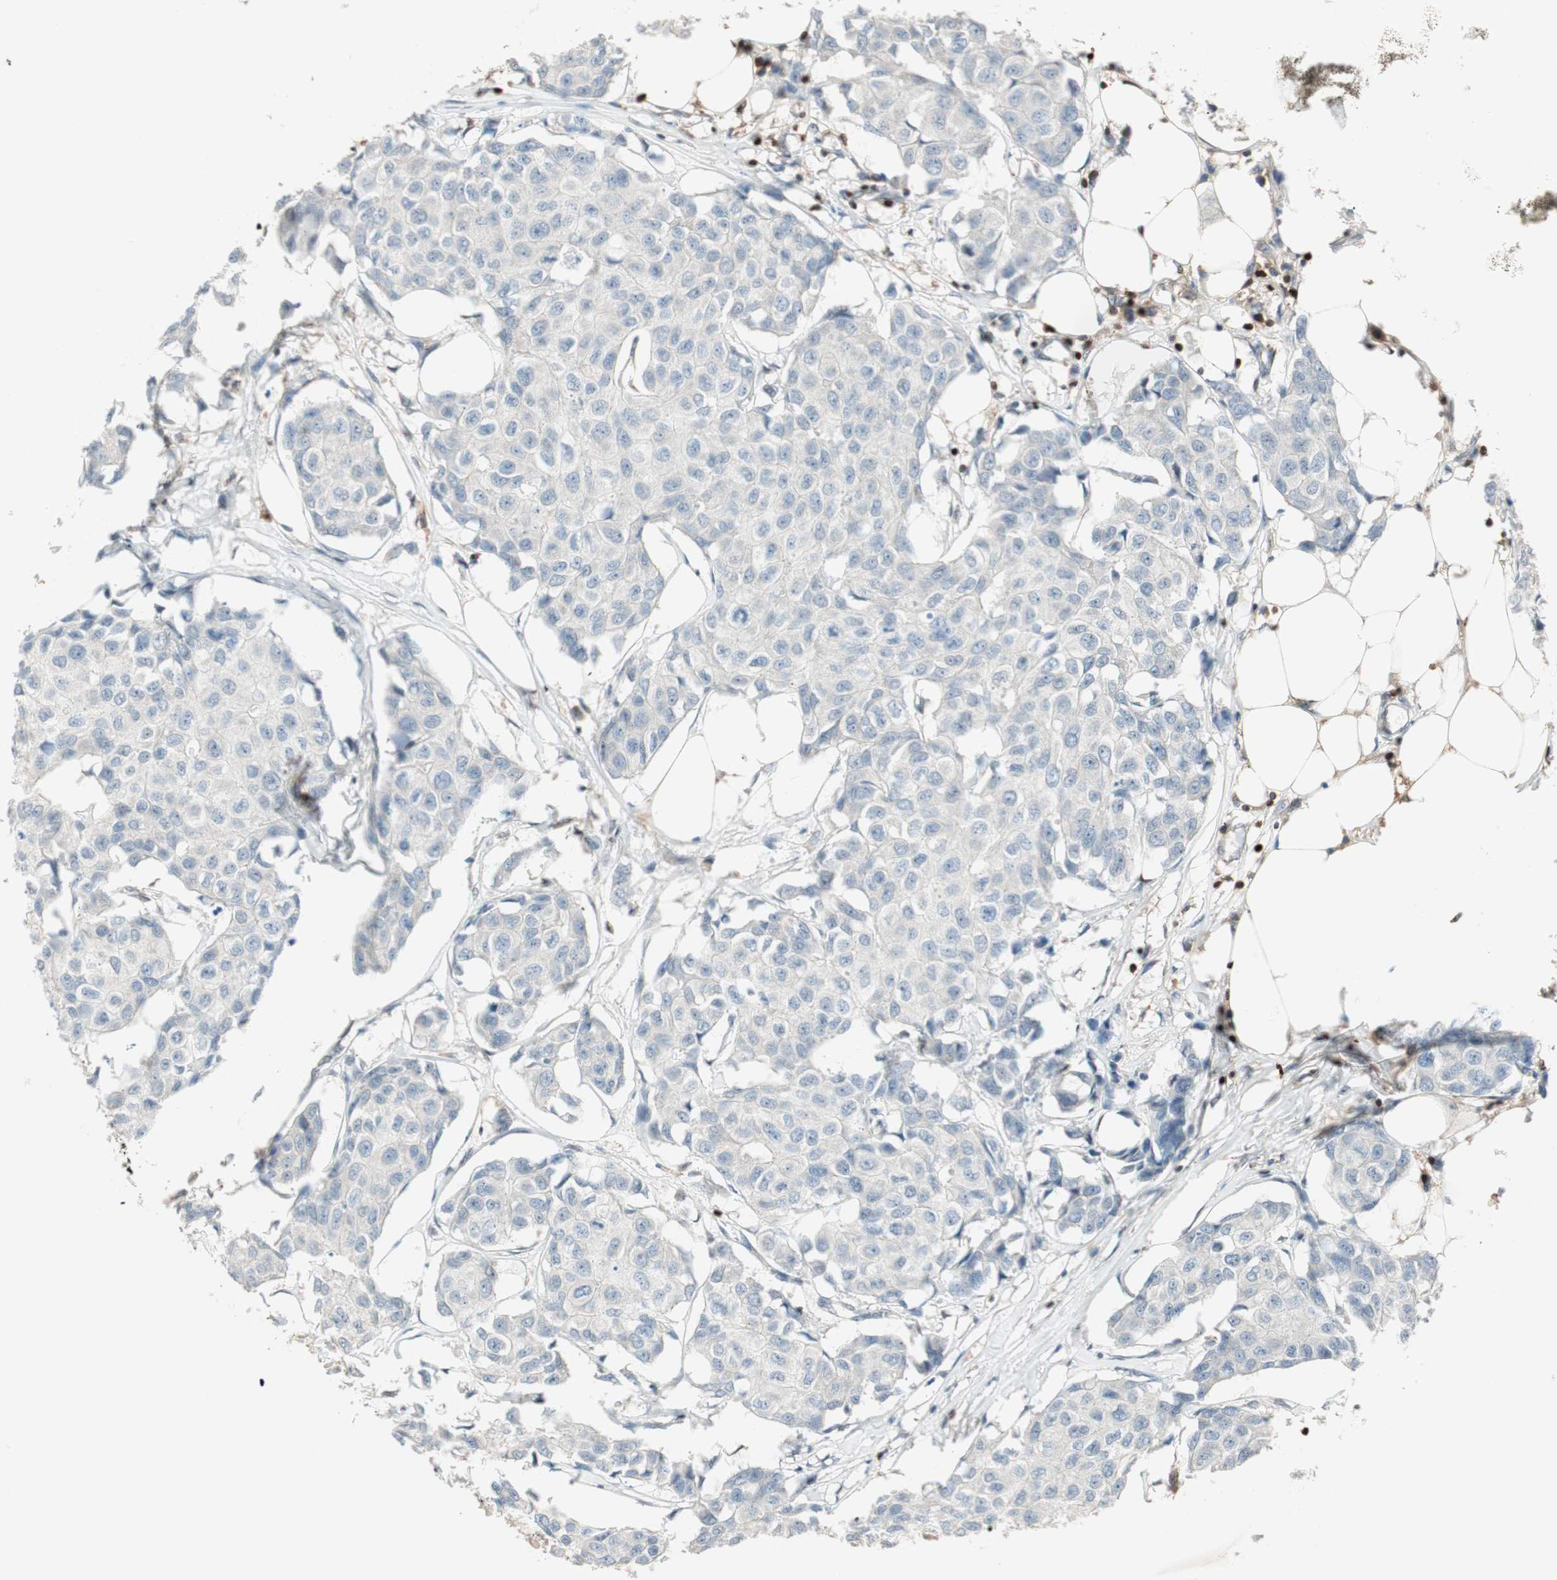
{"staining": {"intensity": "weak", "quantity": "25%-75%", "location": "cytoplasmic/membranous"}, "tissue": "breast cancer", "cell_type": "Tumor cells", "image_type": "cancer", "snomed": [{"axis": "morphology", "description": "Duct carcinoma"}, {"axis": "topography", "description": "Breast"}], "caption": "Breast cancer (intraductal carcinoma) stained with DAB IHC exhibits low levels of weak cytoplasmic/membranous expression in approximately 25%-75% of tumor cells. The protein of interest is shown in brown color, while the nuclei are stained blue.", "gene": "BIN1", "patient": {"sex": "female", "age": 80}}